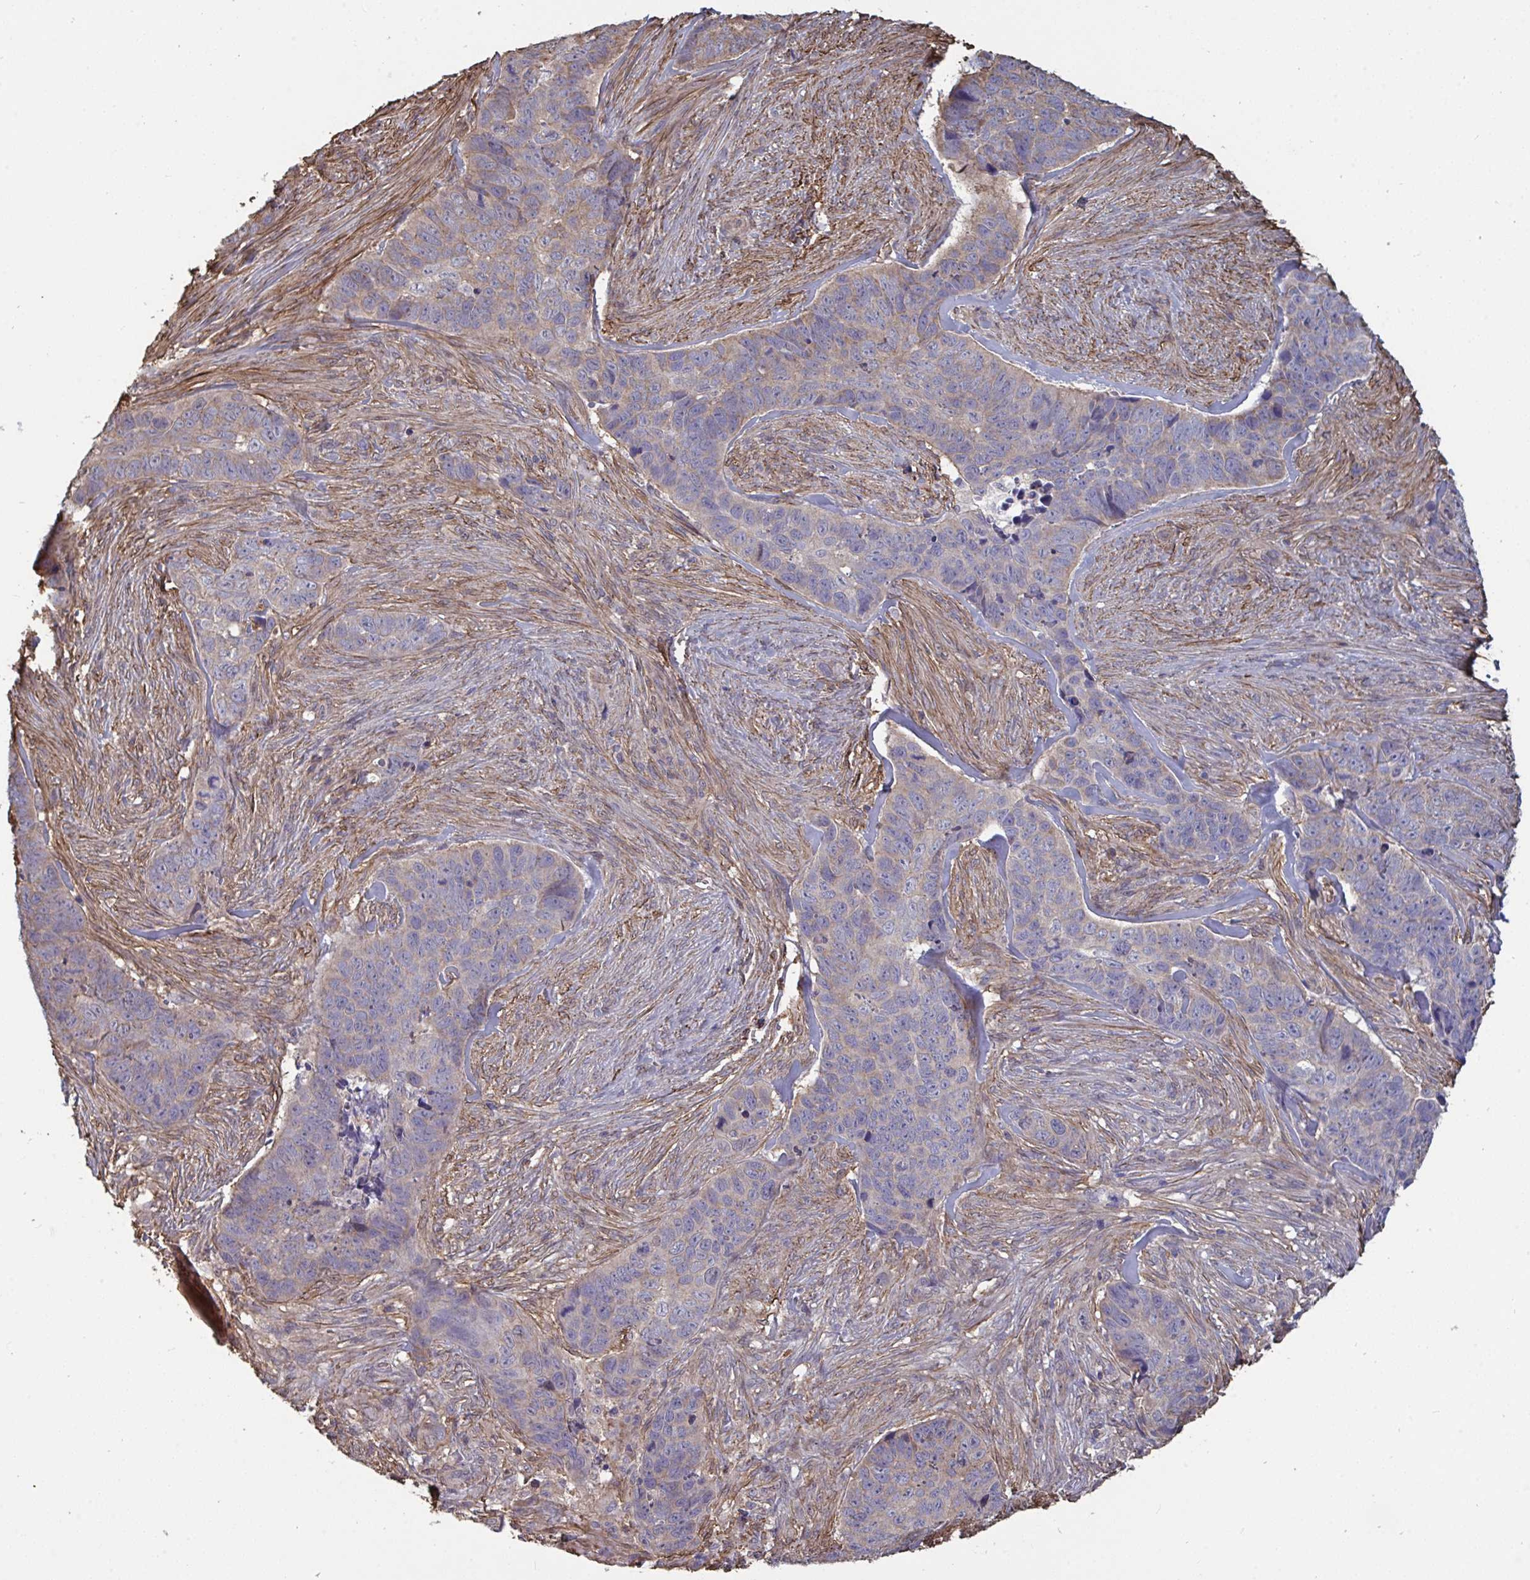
{"staining": {"intensity": "negative", "quantity": "none", "location": "none"}, "tissue": "skin cancer", "cell_type": "Tumor cells", "image_type": "cancer", "snomed": [{"axis": "morphology", "description": "Basal cell carcinoma"}, {"axis": "topography", "description": "Skin"}], "caption": "Skin basal cell carcinoma stained for a protein using immunohistochemistry (IHC) exhibits no expression tumor cells.", "gene": "ISCU", "patient": {"sex": "female", "age": 82}}